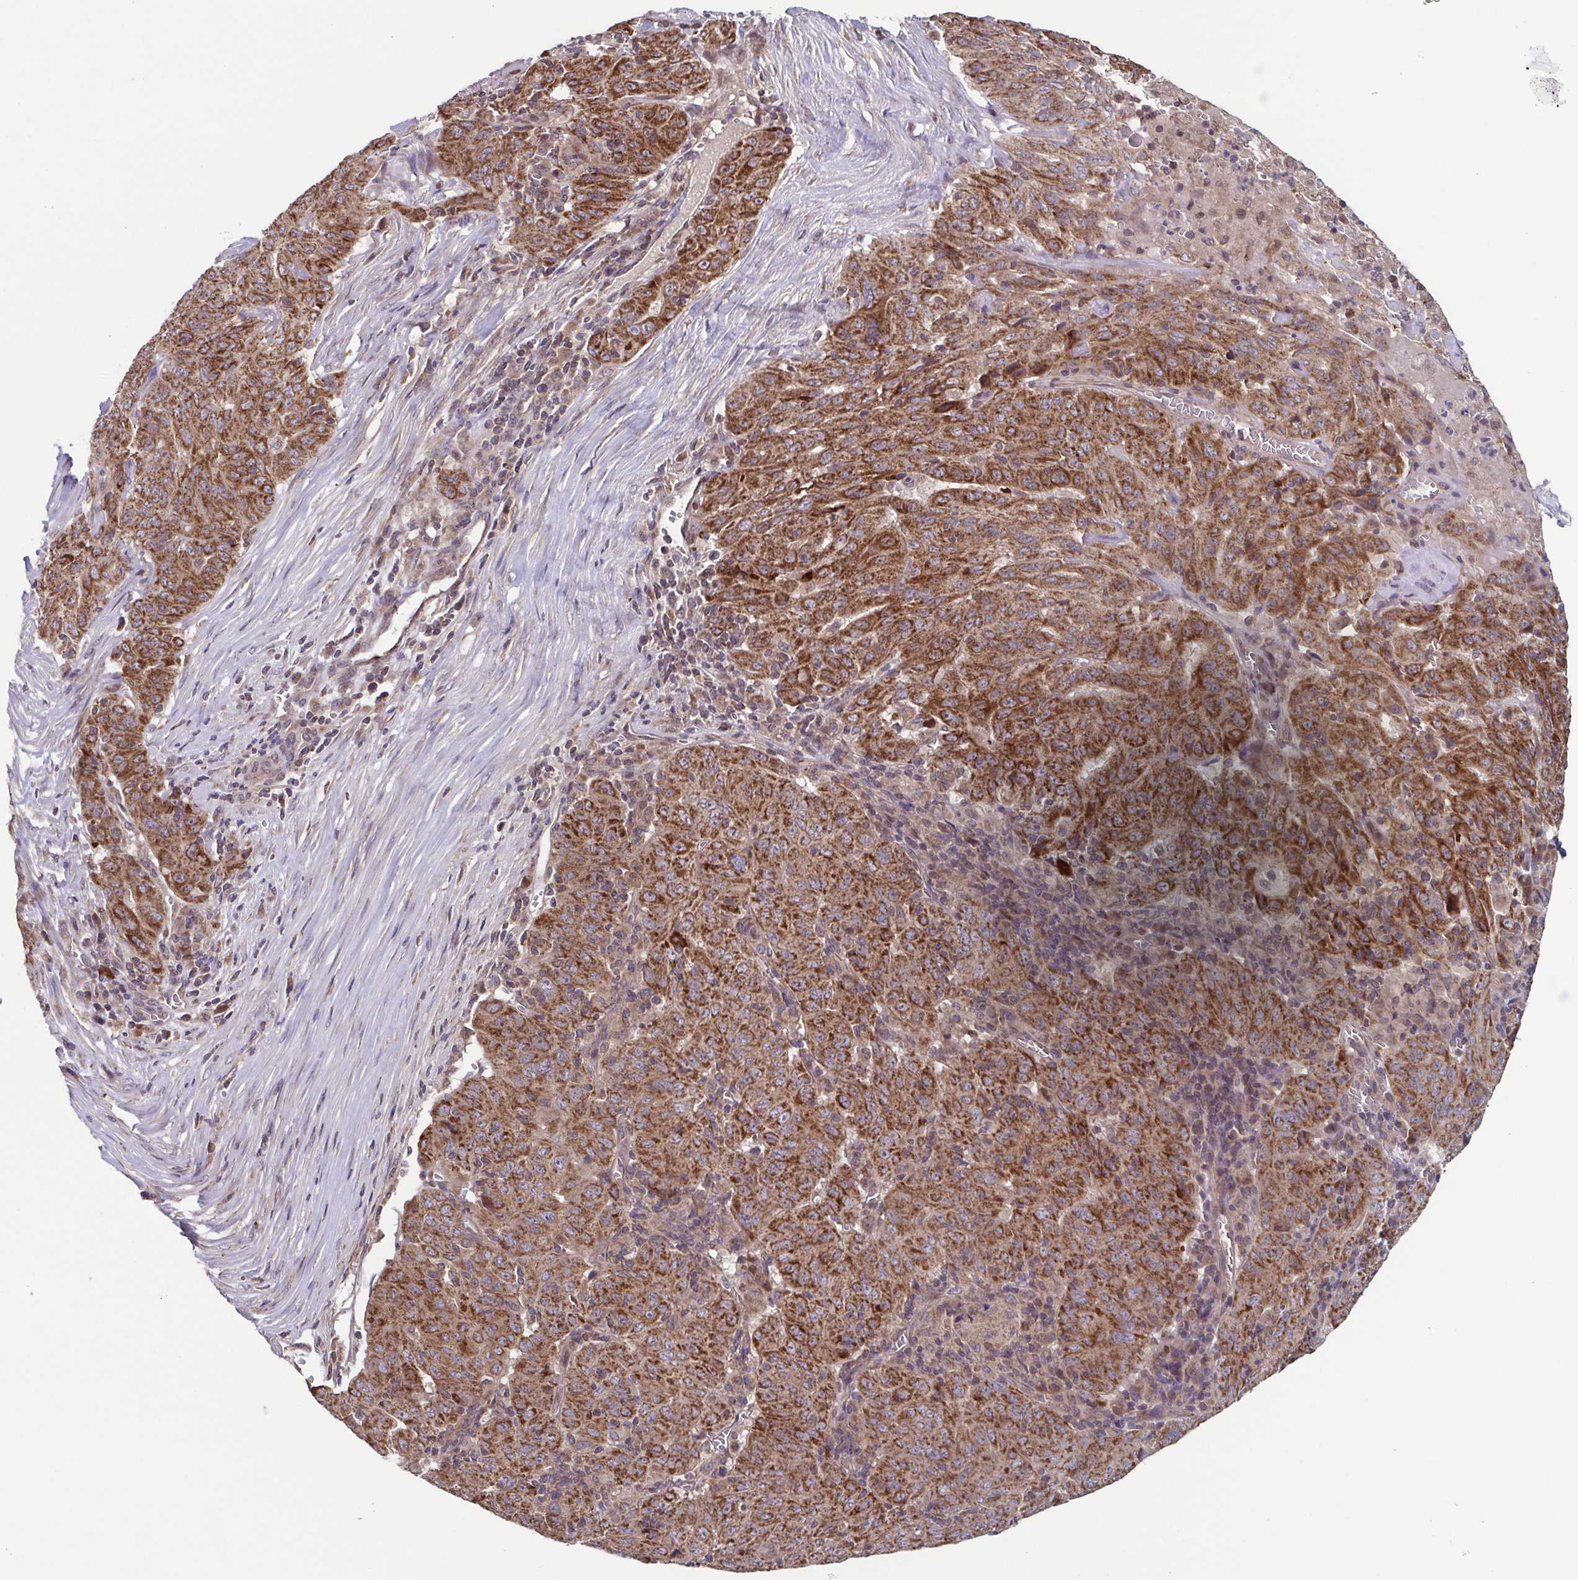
{"staining": {"intensity": "strong", "quantity": ">75%", "location": "cytoplasmic/membranous"}, "tissue": "pancreatic cancer", "cell_type": "Tumor cells", "image_type": "cancer", "snomed": [{"axis": "morphology", "description": "Adenocarcinoma, NOS"}, {"axis": "topography", "description": "Pancreas"}], "caption": "Pancreatic adenocarcinoma tissue demonstrates strong cytoplasmic/membranous positivity in about >75% of tumor cells, visualized by immunohistochemistry. (DAB IHC with brightfield microscopy, high magnification).", "gene": "TTC19", "patient": {"sex": "male", "age": 63}}